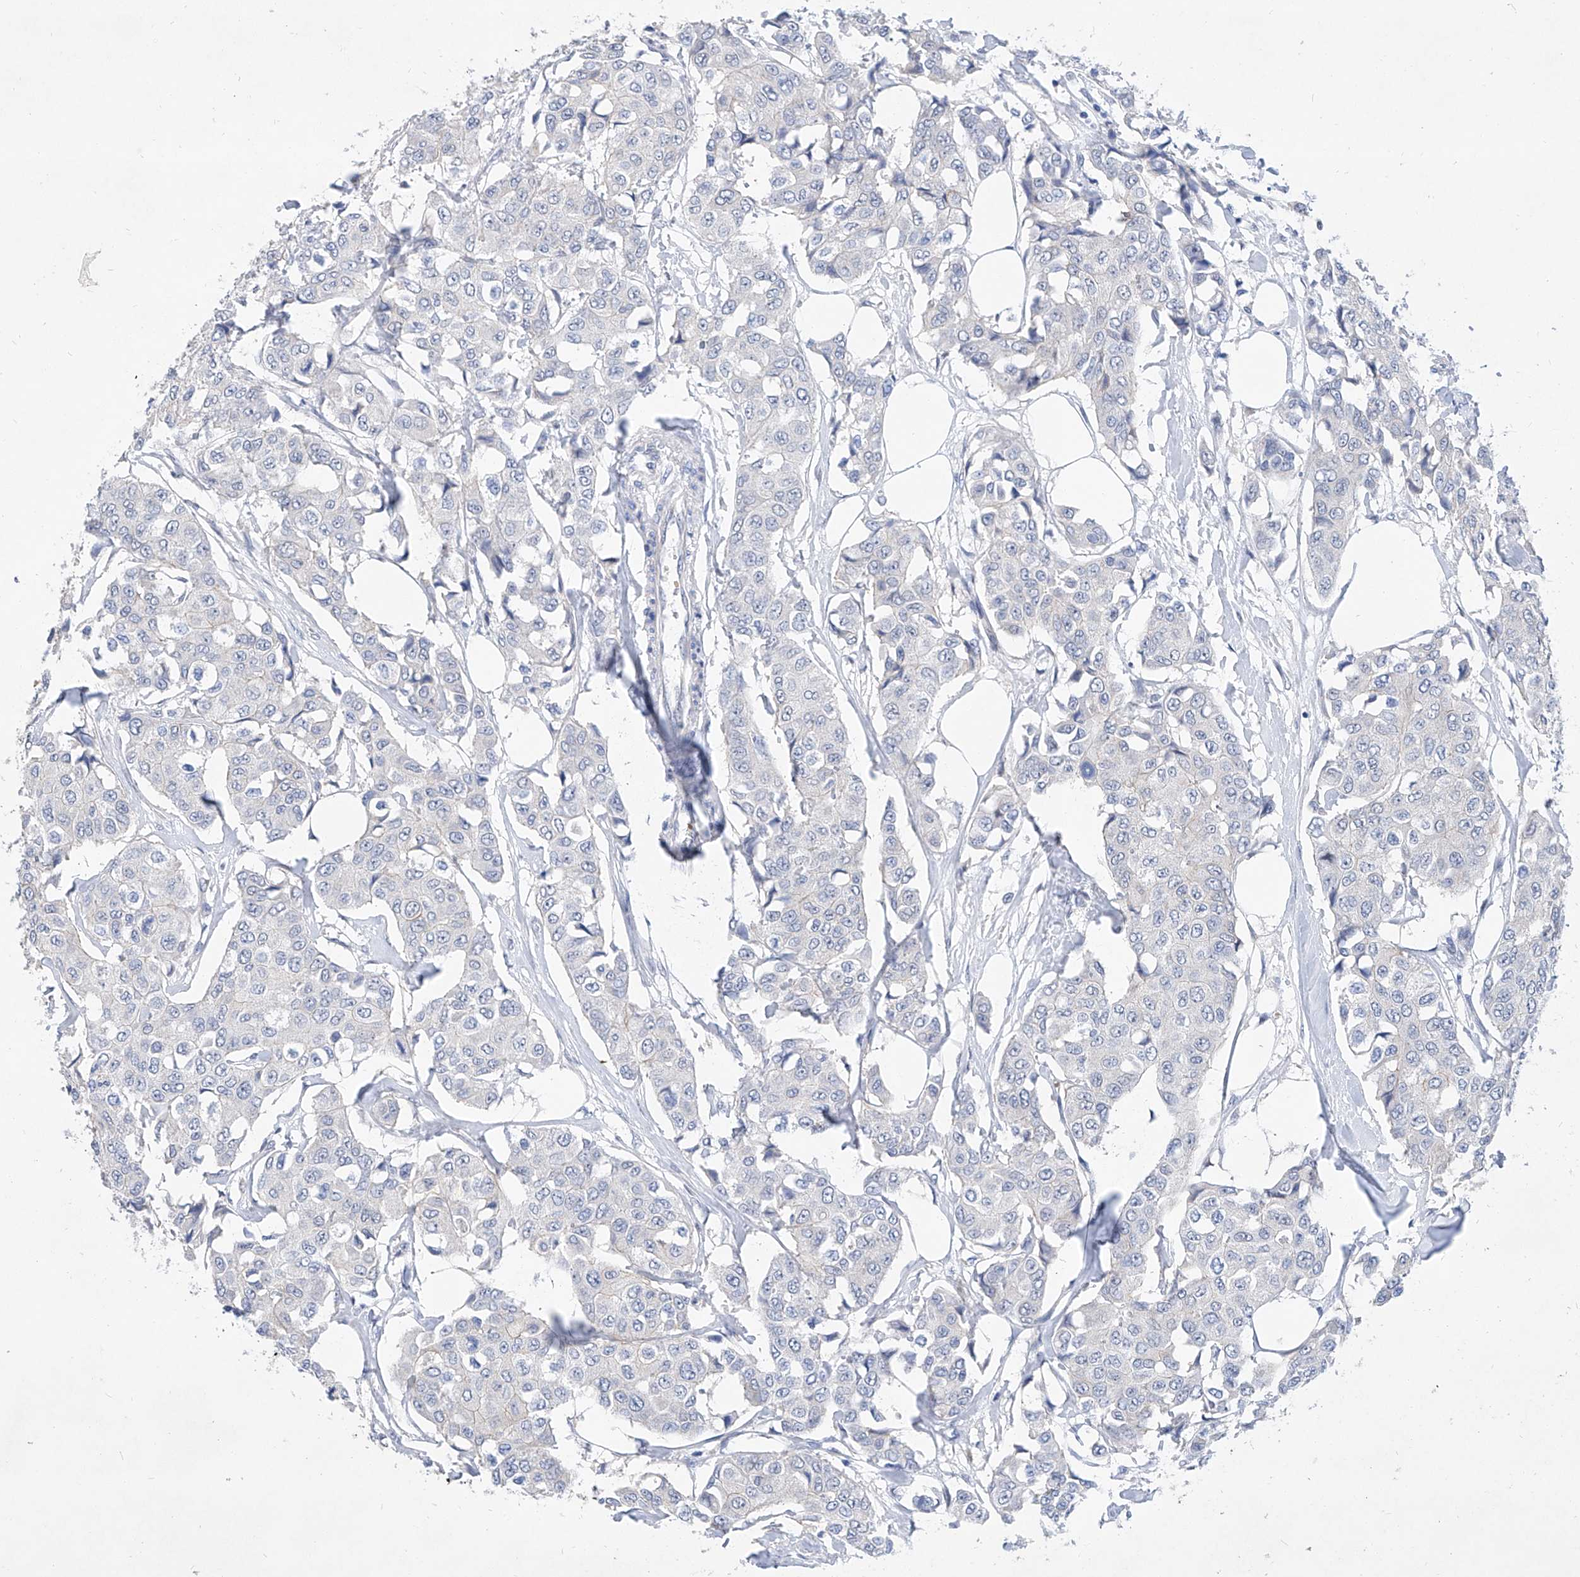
{"staining": {"intensity": "weak", "quantity": "<25%", "location": "cytoplasmic/membranous"}, "tissue": "breast cancer", "cell_type": "Tumor cells", "image_type": "cancer", "snomed": [{"axis": "morphology", "description": "Duct carcinoma"}, {"axis": "topography", "description": "Breast"}], "caption": "Immunohistochemical staining of breast infiltrating ductal carcinoma reveals no significant positivity in tumor cells.", "gene": "BPTF", "patient": {"sex": "female", "age": 80}}